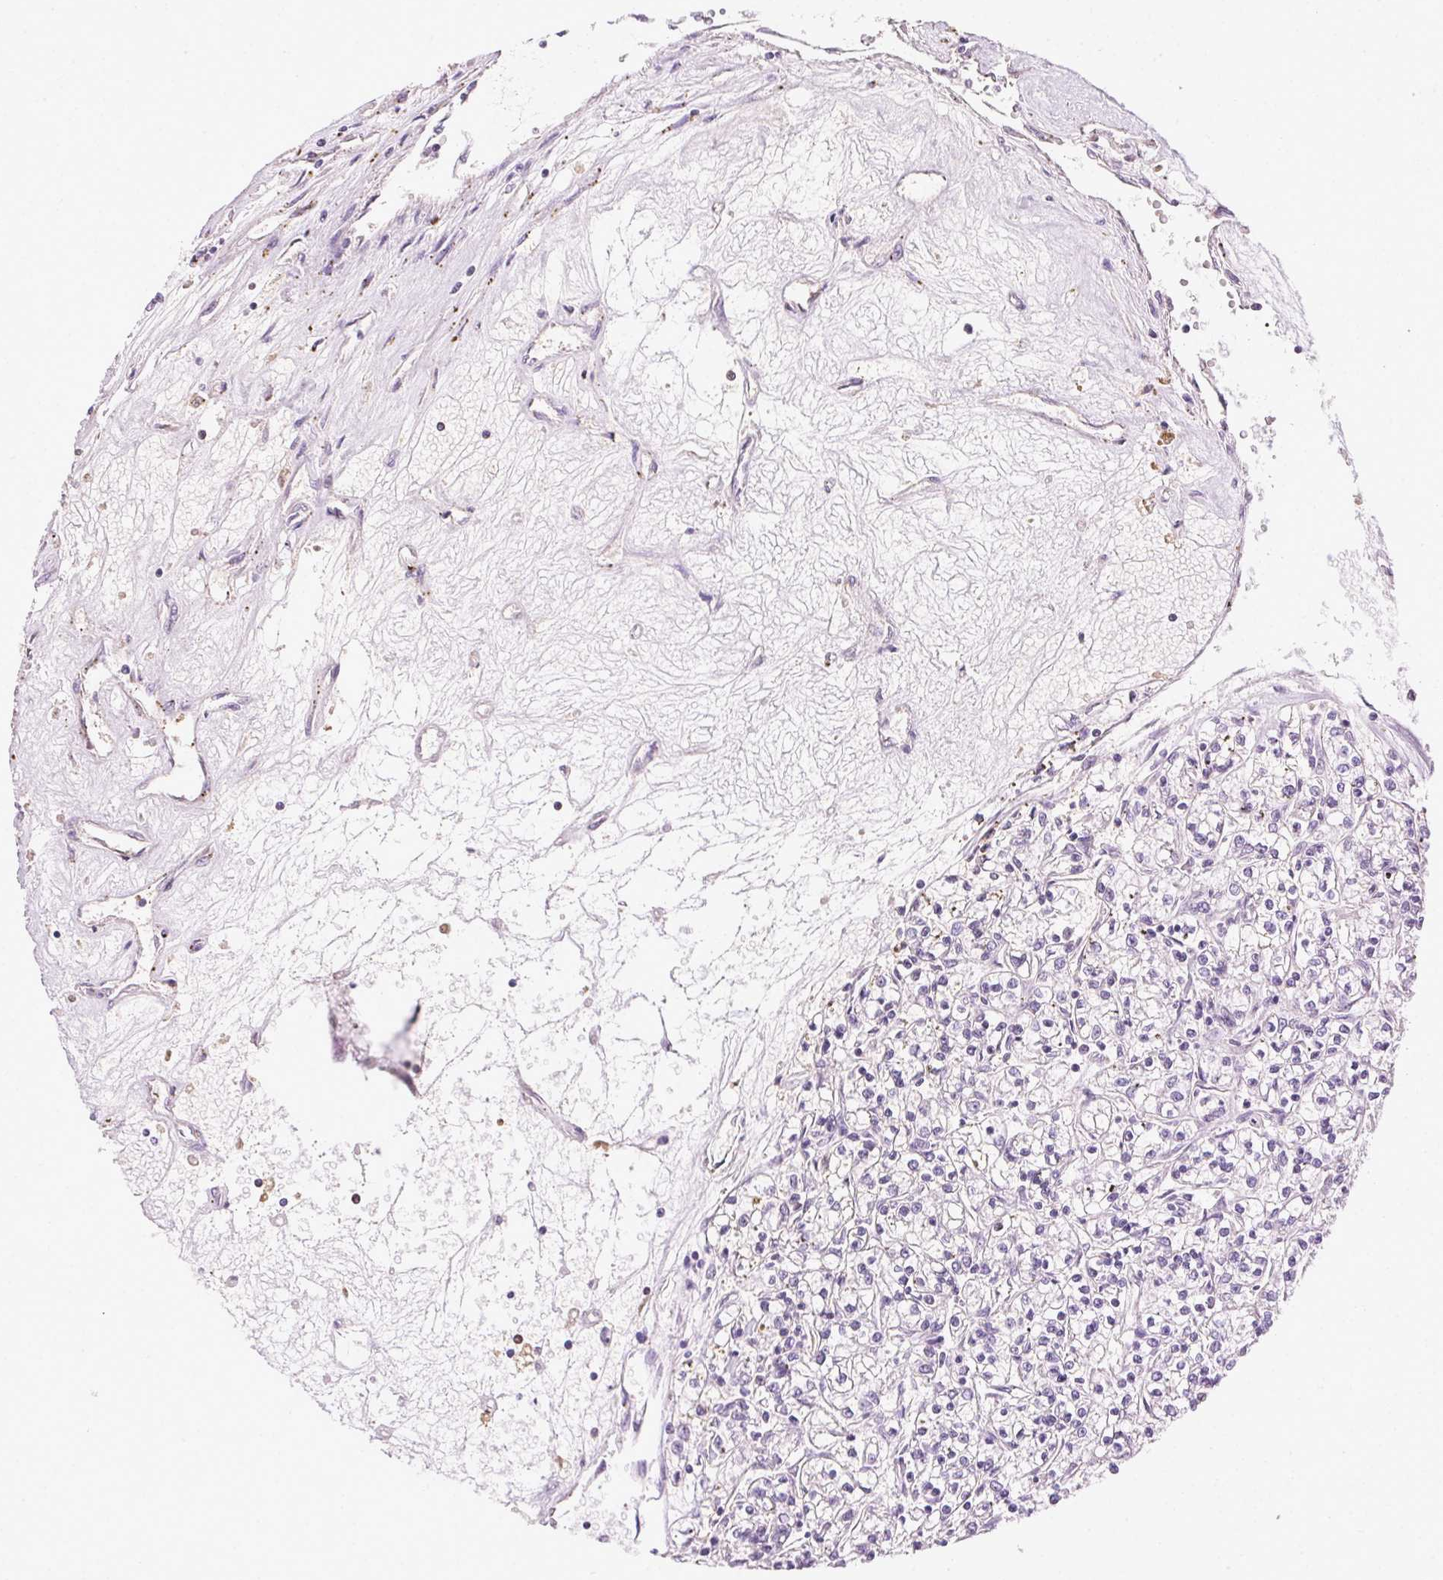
{"staining": {"intensity": "negative", "quantity": "none", "location": "none"}, "tissue": "renal cancer", "cell_type": "Tumor cells", "image_type": "cancer", "snomed": [{"axis": "morphology", "description": "Adenocarcinoma, NOS"}, {"axis": "topography", "description": "Kidney"}], "caption": "The IHC histopathology image has no significant expression in tumor cells of adenocarcinoma (renal) tissue. (Brightfield microscopy of DAB IHC at high magnification).", "gene": "SYCE2", "patient": {"sex": "female", "age": 59}}